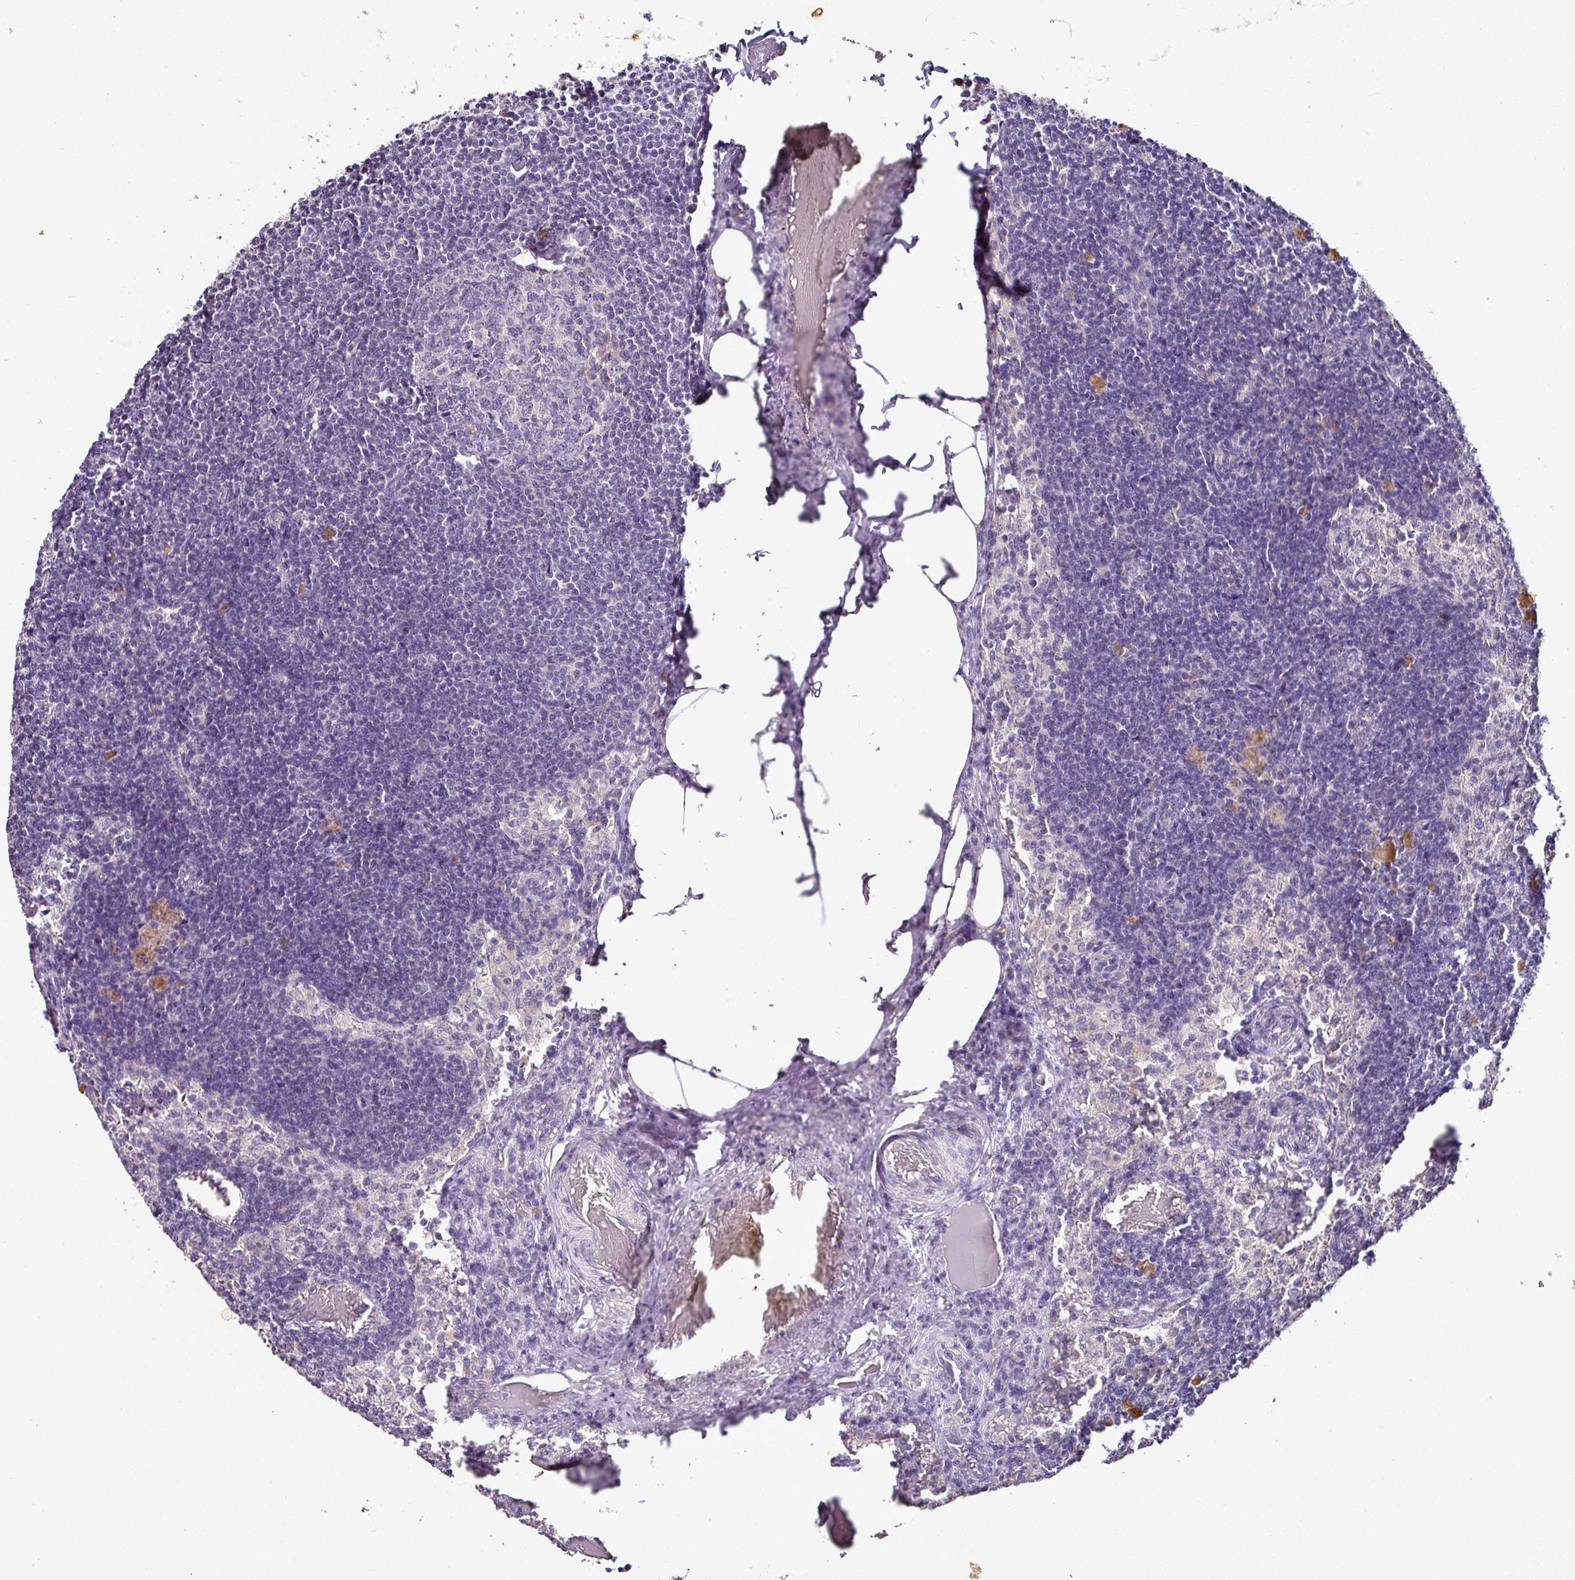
{"staining": {"intensity": "weak", "quantity": "<25%", "location": "cytoplasmic/membranous"}, "tissue": "lymph node", "cell_type": "Germinal center cells", "image_type": "normal", "snomed": [{"axis": "morphology", "description": "Normal tissue, NOS"}, {"axis": "topography", "description": "Lymph node"}], "caption": "High power microscopy micrograph of an IHC image of benign lymph node, revealing no significant positivity in germinal center cells.", "gene": "SKIC2", "patient": {"sex": "male", "age": 49}}